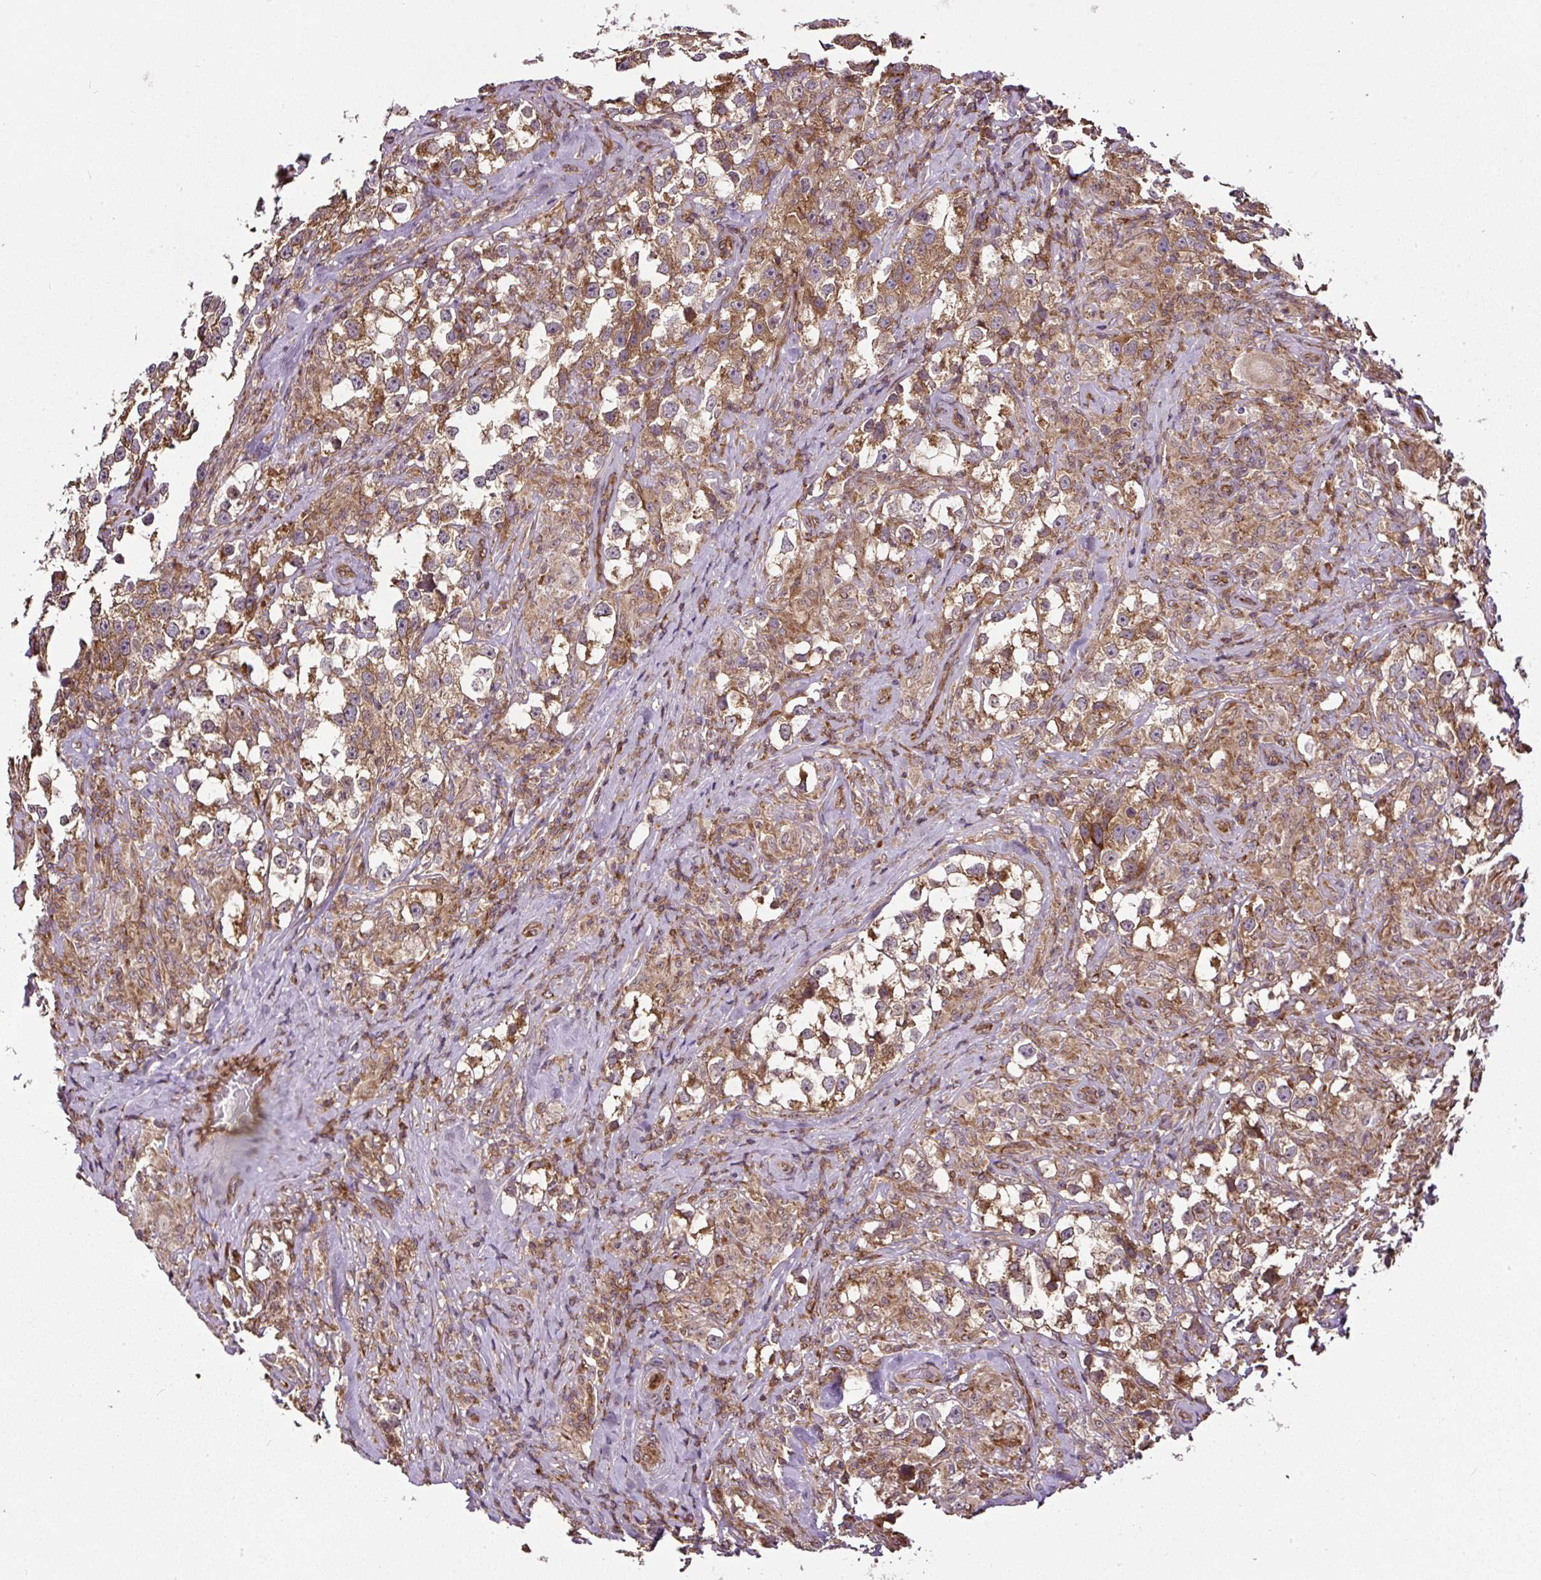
{"staining": {"intensity": "moderate", "quantity": ">75%", "location": "cytoplasmic/membranous"}, "tissue": "testis cancer", "cell_type": "Tumor cells", "image_type": "cancer", "snomed": [{"axis": "morphology", "description": "Seminoma, NOS"}, {"axis": "topography", "description": "Testis"}], "caption": "The histopathology image shows a brown stain indicating the presence of a protein in the cytoplasmic/membranous of tumor cells in seminoma (testis).", "gene": "KDM4E", "patient": {"sex": "male", "age": 46}}